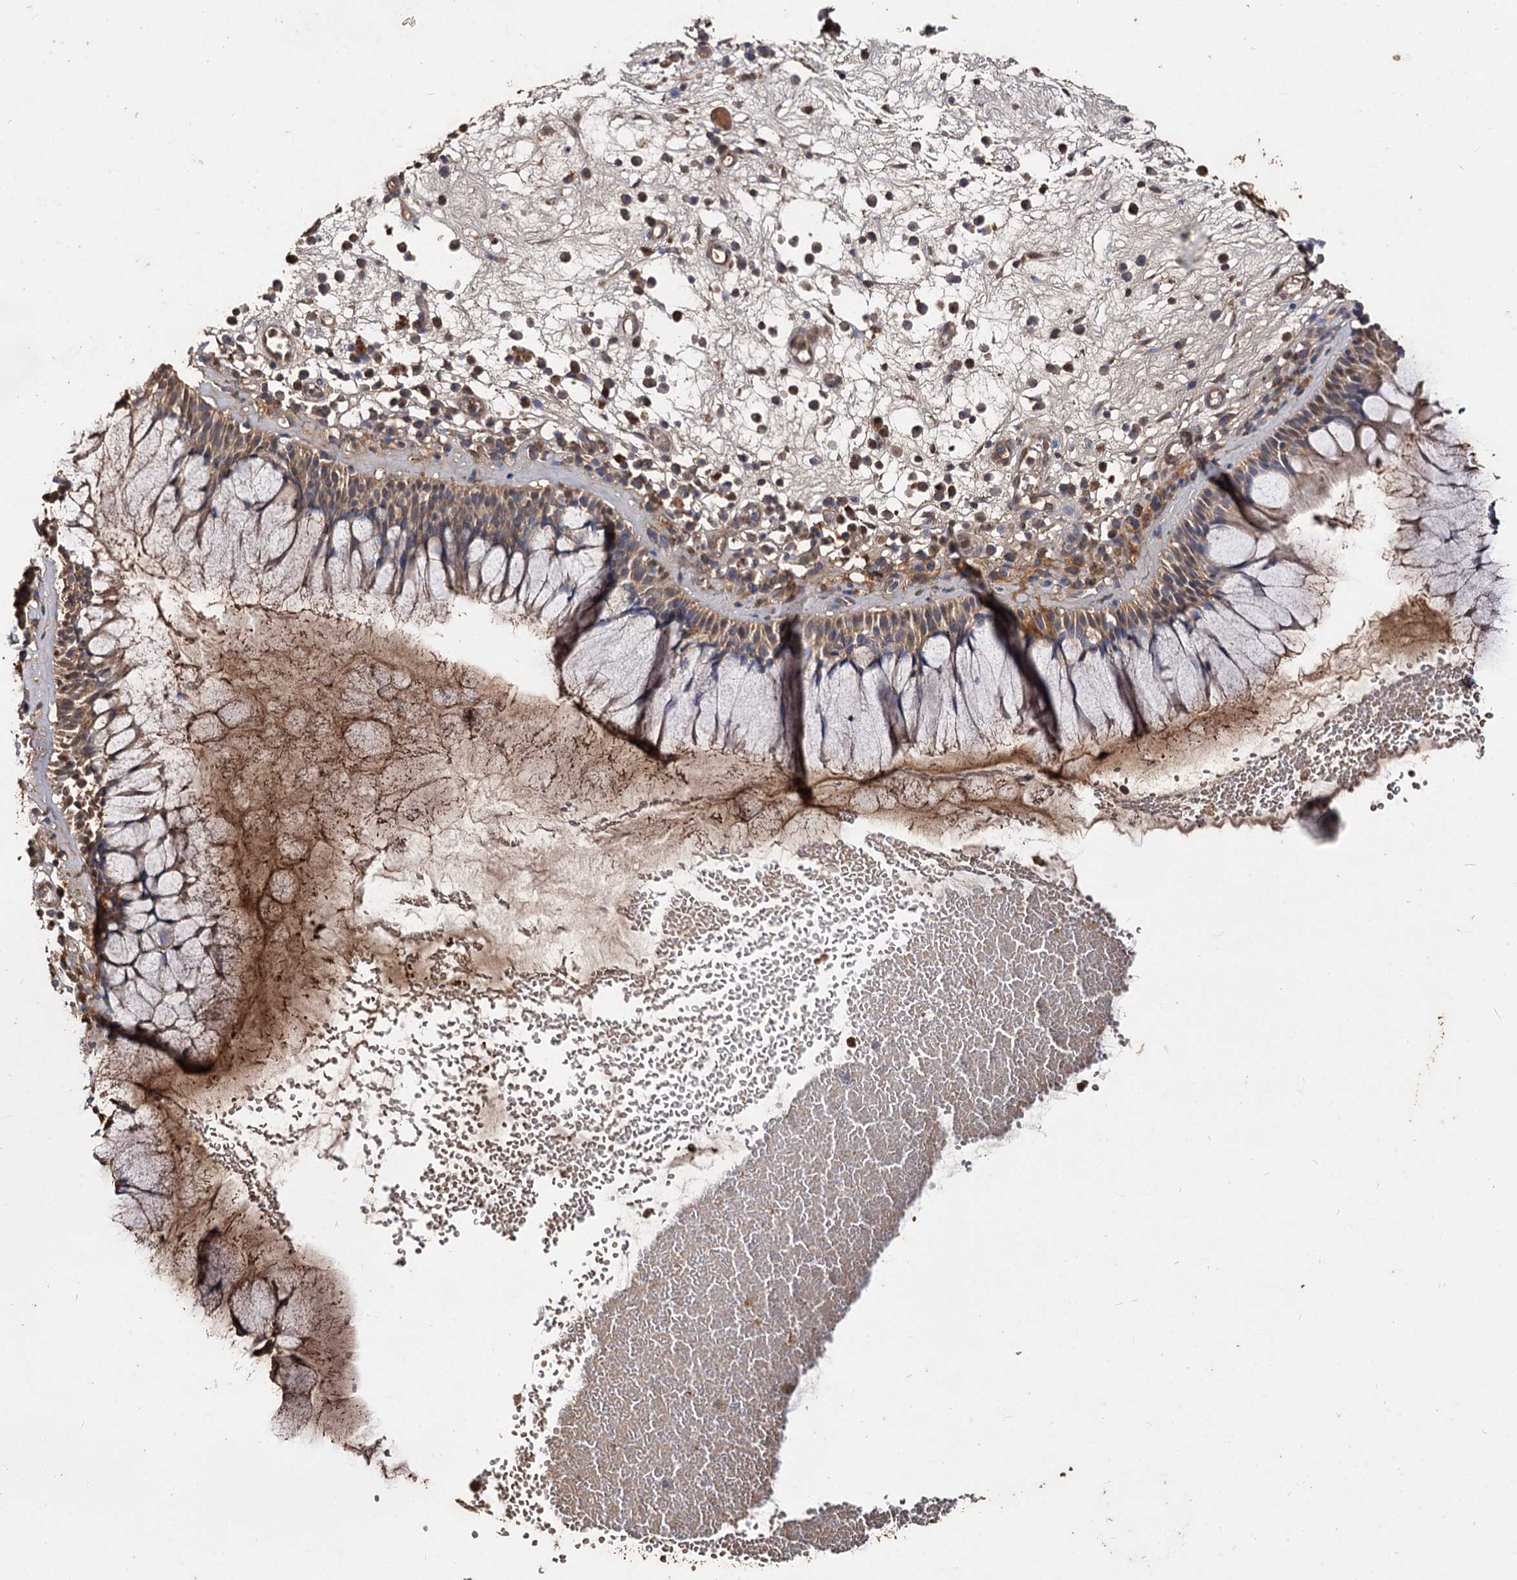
{"staining": {"intensity": "moderate", "quantity": ">75%", "location": "cytoplasmic/membranous"}, "tissue": "nasopharynx", "cell_type": "Respiratory epithelial cells", "image_type": "normal", "snomed": [{"axis": "morphology", "description": "Normal tissue, NOS"}, {"axis": "morphology", "description": "Inflammation, NOS"}, {"axis": "topography", "description": "Nasopharynx"}], "caption": "Nasopharynx stained for a protein shows moderate cytoplasmic/membranous positivity in respiratory epithelial cells. The staining was performed using DAB (3,3'-diaminobenzidine) to visualize the protein expression in brown, while the nuclei were stained in blue with hematoxylin (Magnification: 20x).", "gene": "ARL13A", "patient": {"sex": "male", "age": 70}}